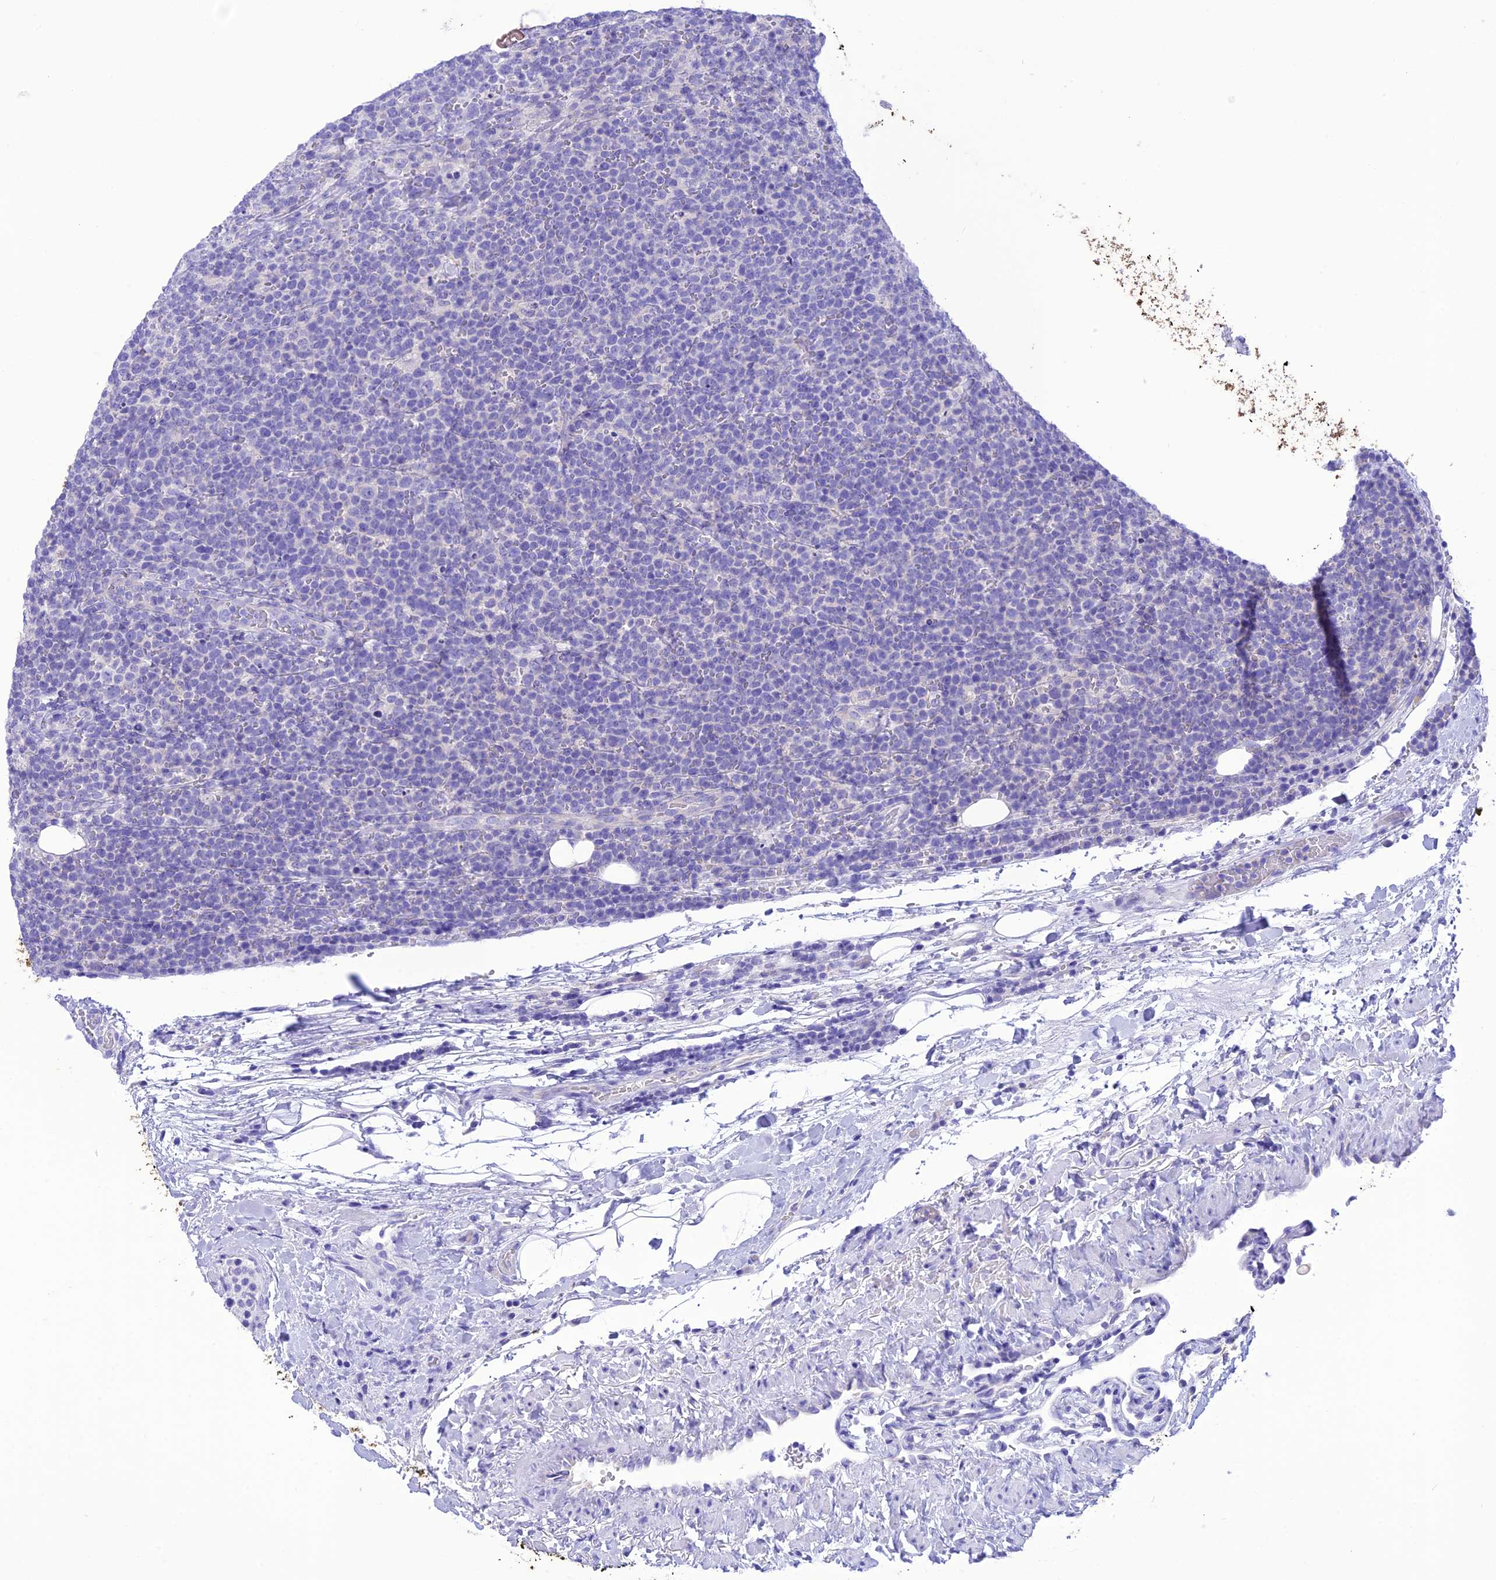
{"staining": {"intensity": "negative", "quantity": "none", "location": "none"}, "tissue": "lymphoma", "cell_type": "Tumor cells", "image_type": "cancer", "snomed": [{"axis": "morphology", "description": "Malignant lymphoma, non-Hodgkin's type, High grade"}, {"axis": "topography", "description": "Lymph node"}], "caption": "Histopathology image shows no significant protein positivity in tumor cells of high-grade malignant lymphoma, non-Hodgkin's type.", "gene": "VPS52", "patient": {"sex": "male", "age": 61}}